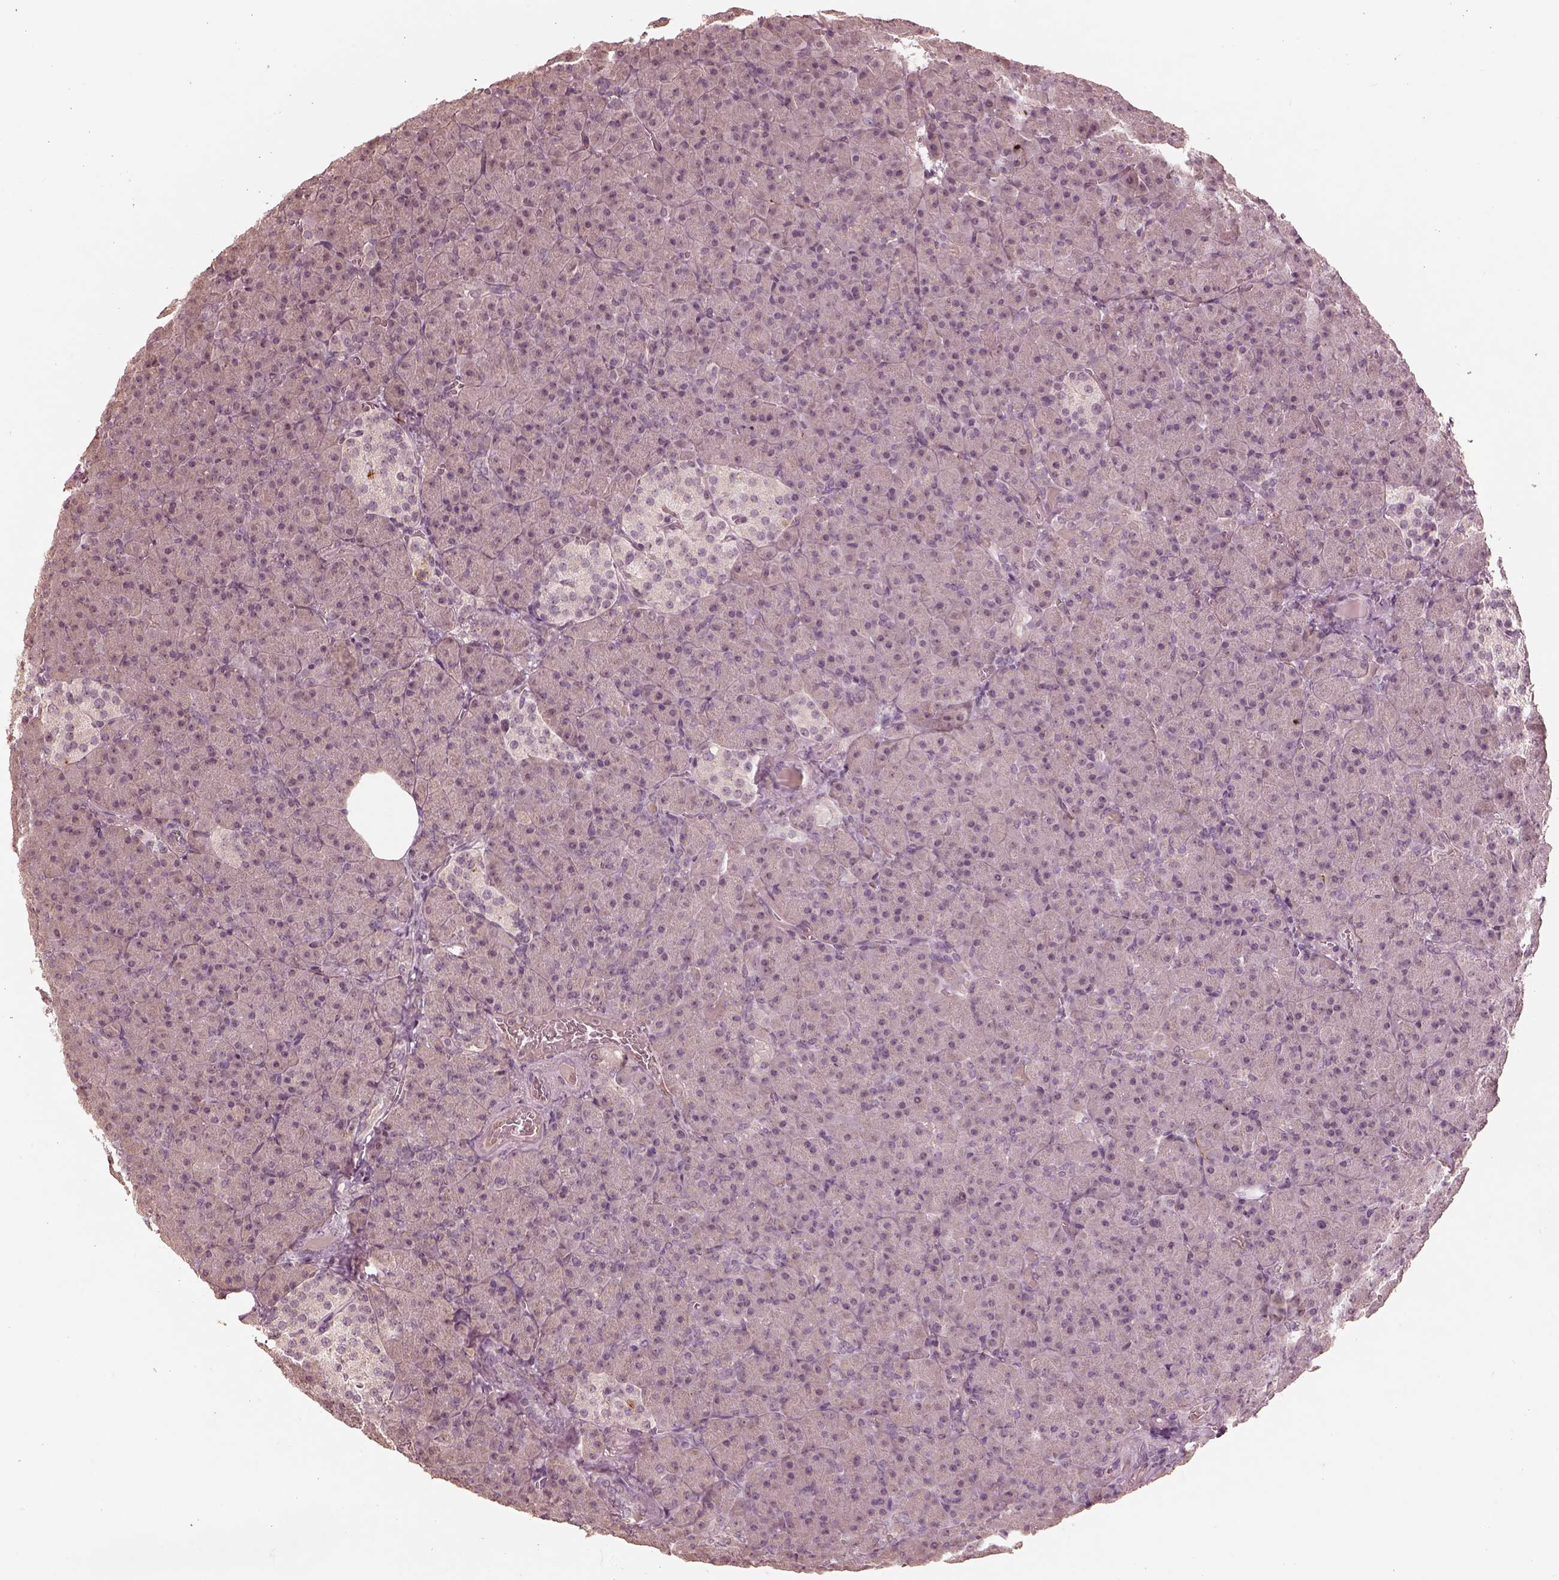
{"staining": {"intensity": "negative", "quantity": "none", "location": "none"}, "tissue": "pancreas", "cell_type": "Exocrine glandular cells", "image_type": "normal", "snomed": [{"axis": "morphology", "description": "Normal tissue, NOS"}, {"axis": "topography", "description": "Pancreas"}], "caption": "This is an immunohistochemistry histopathology image of unremarkable human pancreas. There is no expression in exocrine glandular cells.", "gene": "CALR3", "patient": {"sex": "female", "age": 74}}